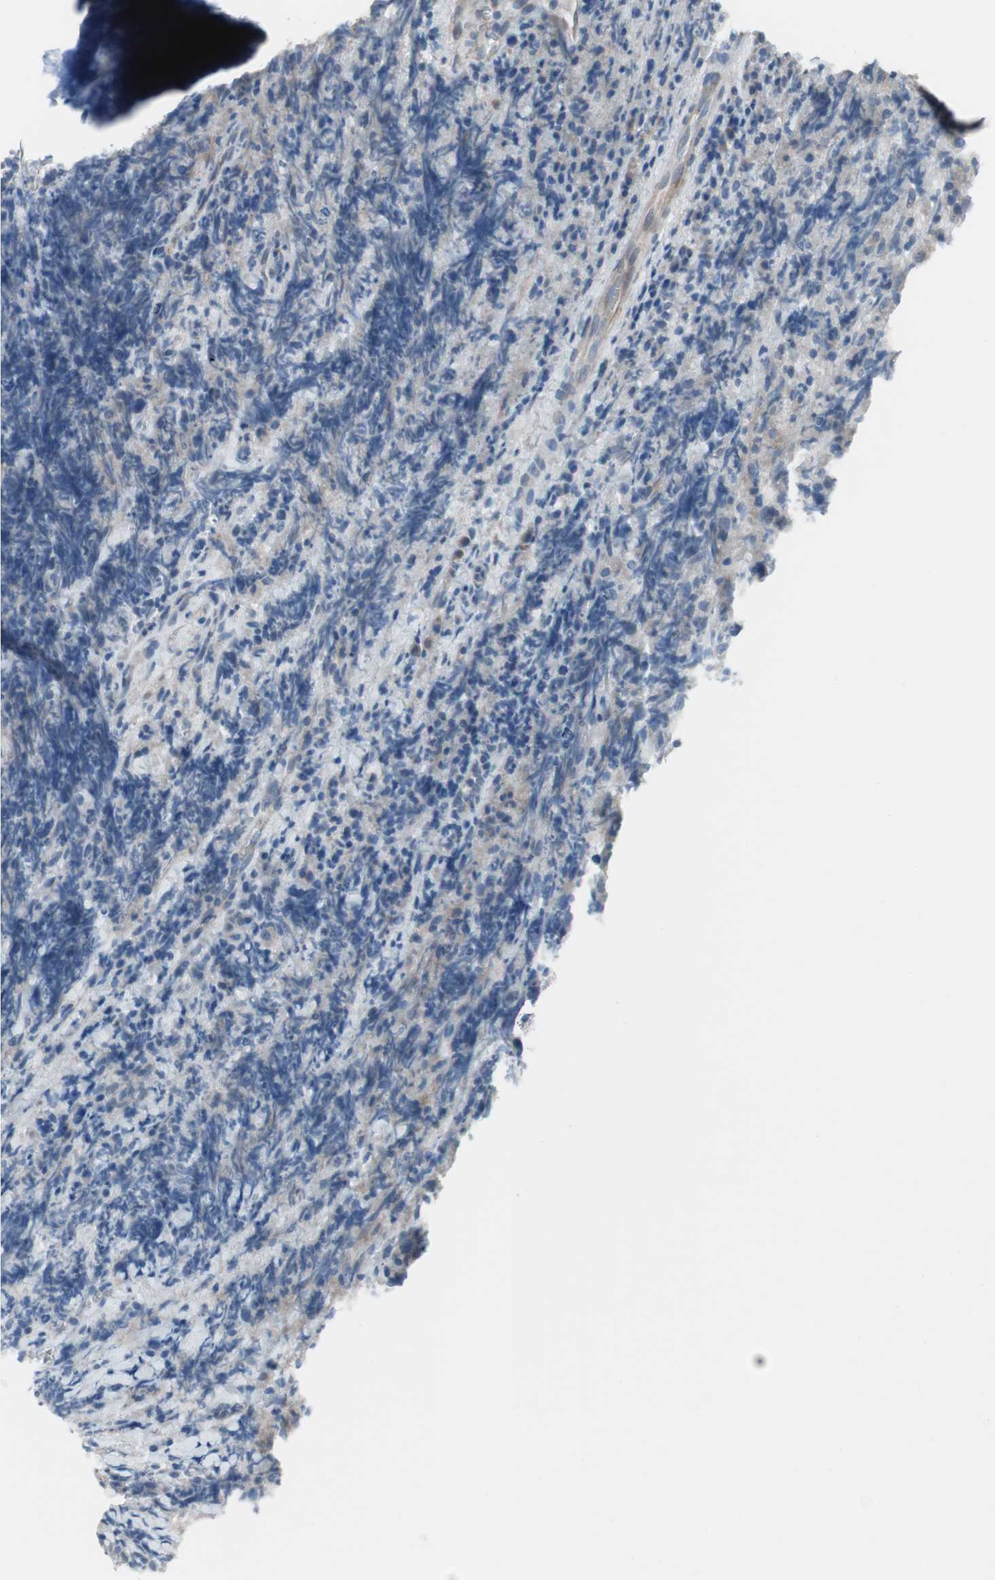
{"staining": {"intensity": "negative", "quantity": "none", "location": "none"}, "tissue": "lymphoma", "cell_type": "Tumor cells", "image_type": "cancer", "snomed": [{"axis": "morphology", "description": "Malignant lymphoma, non-Hodgkin's type, High grade"}, {"axis": "topography", "description": "Tonsil"}], "caption": "Lymphoma was stained to show a protein in brown. There is no significant positivity in tumor cells.", "gene": "PIGR", "patient": {"sex": "female", "age": 36}}